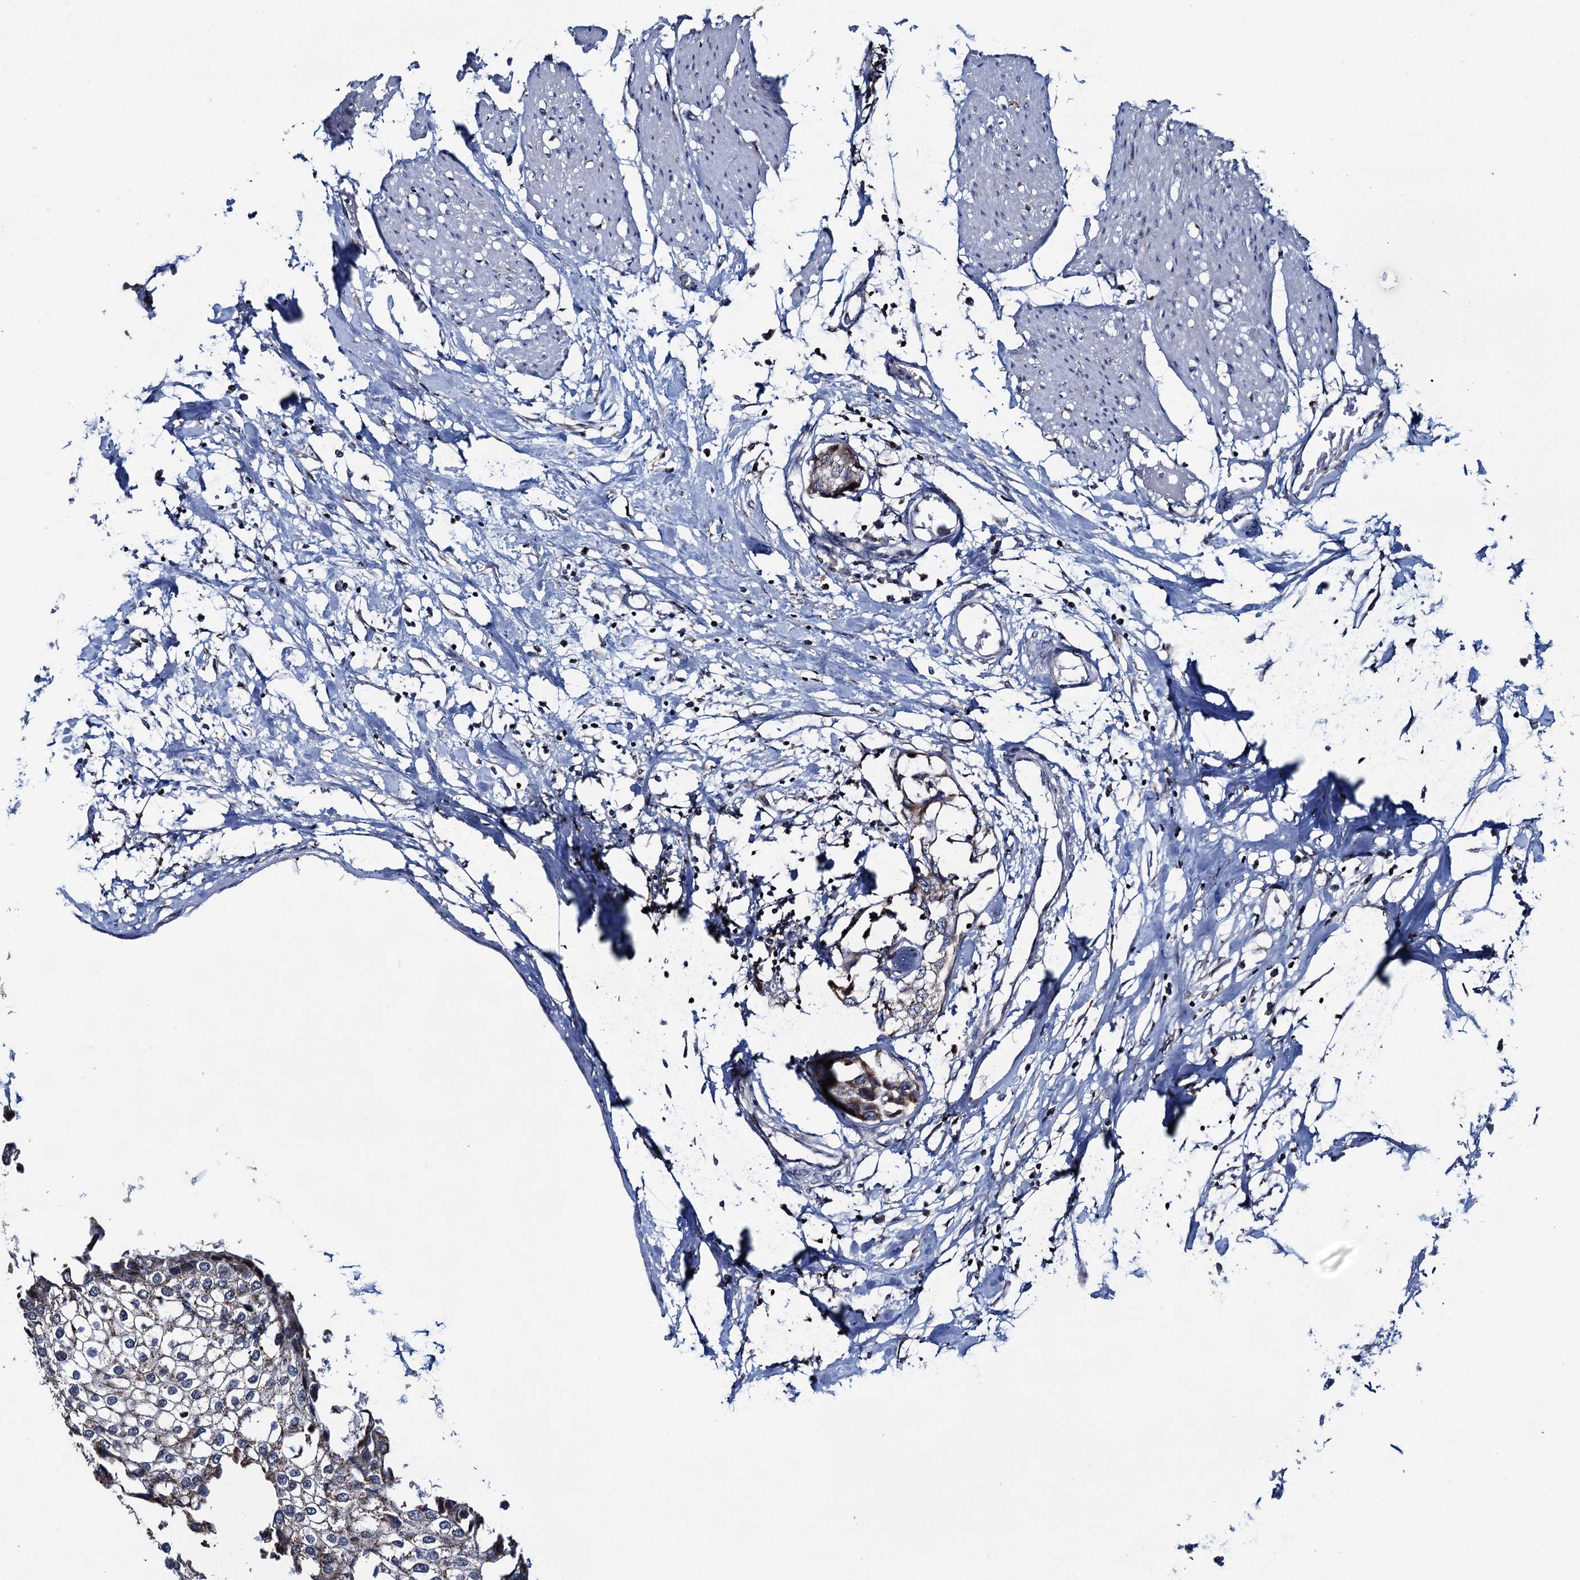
{"staining": {"intensity": "weak", "quantity": "<25%", "location": "cytoplasmic/membranous"}, "tissue": "urothelial cancer", "cell_type": "Tumor cells", "image_type": "cancer", "snomed": [{"axis": "morphology", "description": "Urothelial carcinoma, High grade"}, {"axis": "topography", "description": "Urinary bladder"}], "caption": "The micrograph exhibits no significant positivity in tumor cells of urothelial cancer.", "gene": "CCDC102A", "patient": {"sex": "male", "age": 64}}